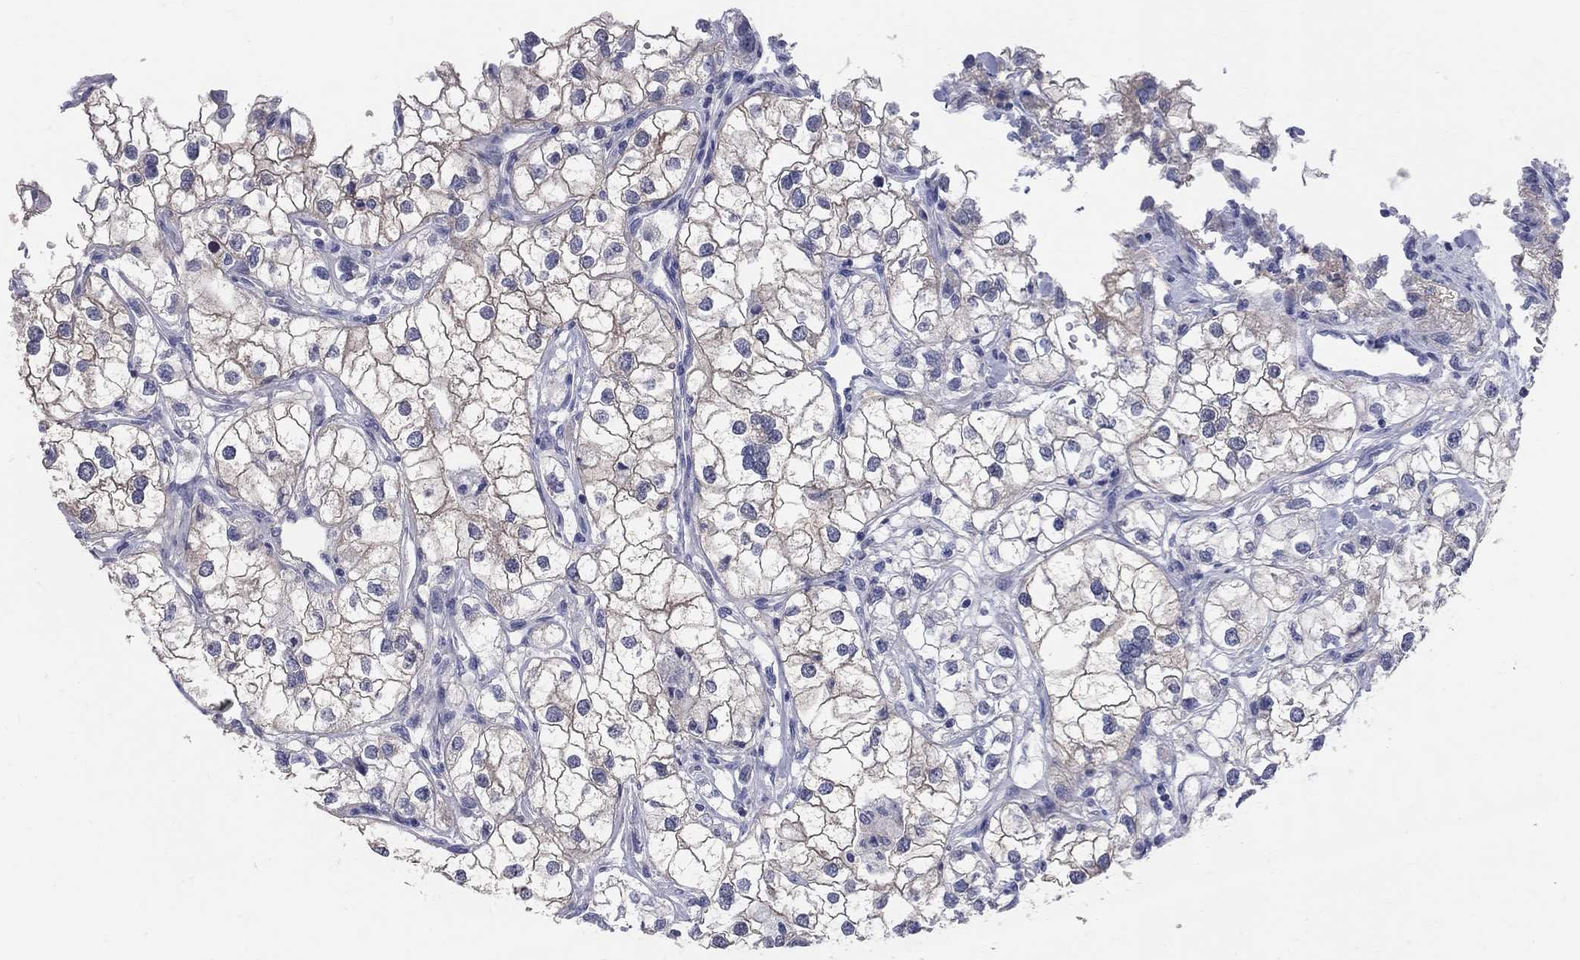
{"staining": {"intensity": "moderate", "quantity": "25%-75%", "location": "cytoplasmic/membranous"}, "tissue": "renal cancer", "cell_type": "Tumor cells", "image_type": "cancer", "snomed": [{"axis": "morphology", "description": "Adenocarcinoma, NOS"}, {"axis": "topography", "description": "Kidney"}], "caption": "Renal cancer stained with immunohistochemistry shows moderate cytoplasmic/membranous expression in approximately 25%-75% of tumor cells.", "gene": "AOX1", "patient": {"sex": "male", "age": 59}}